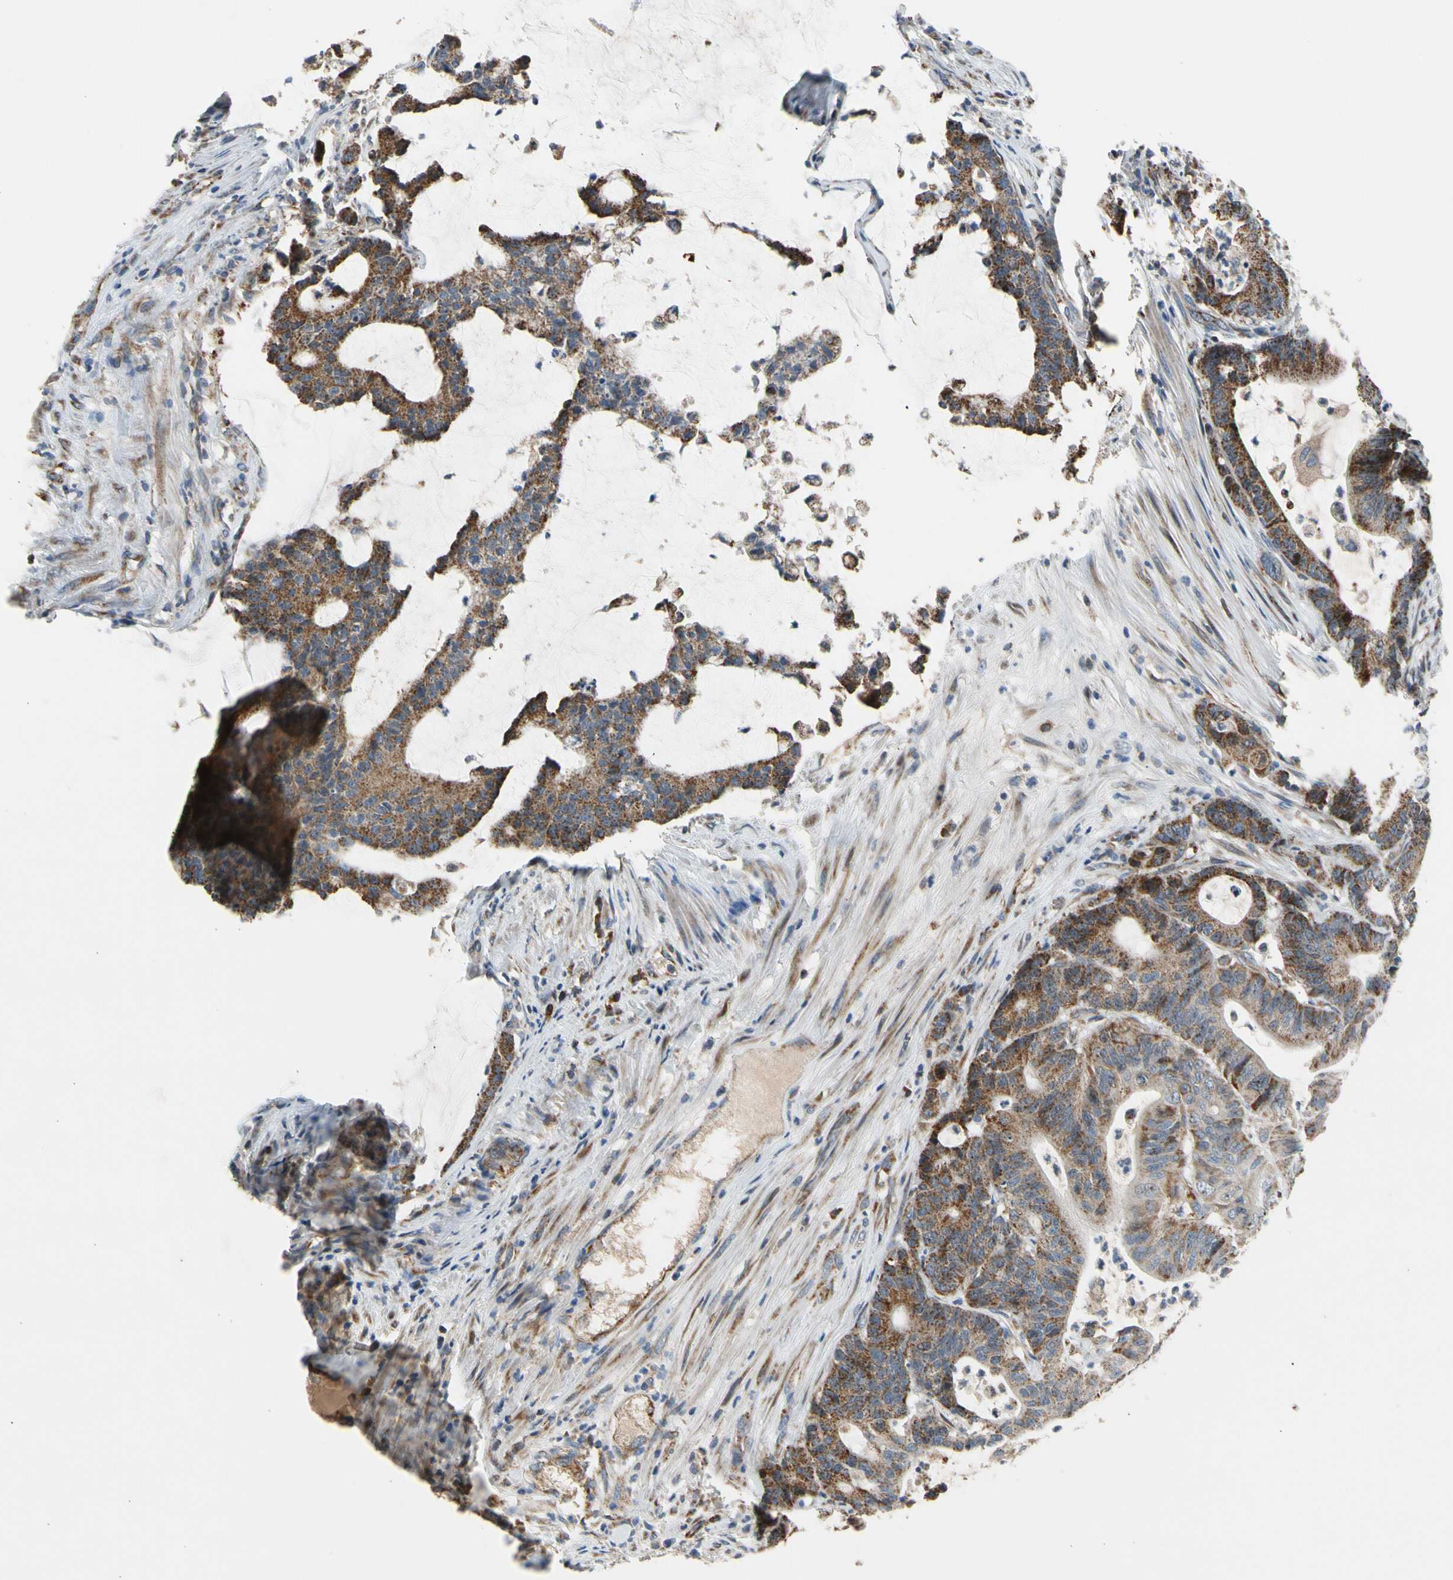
{"staining": {"intensity": "moderate", "quantity": ">75%", "location": "cytoplasmic/membranous"}, "tissue": "colorectal cancer", "cell_type": "Tumor cells", "image_type": "cancer", "snomed": [{"axis": "morphology", "description": "Adenocarcinoma, NOS"}, {"axis": "topography", "description": "Colon"}], "caption": "Colorectal cancer tissue shows moderate cytoplasmic/membranous staining in approximately >75% of tumor cells", "gene": "NPHP3", "patient": {"sex": "female", "age": 84}}